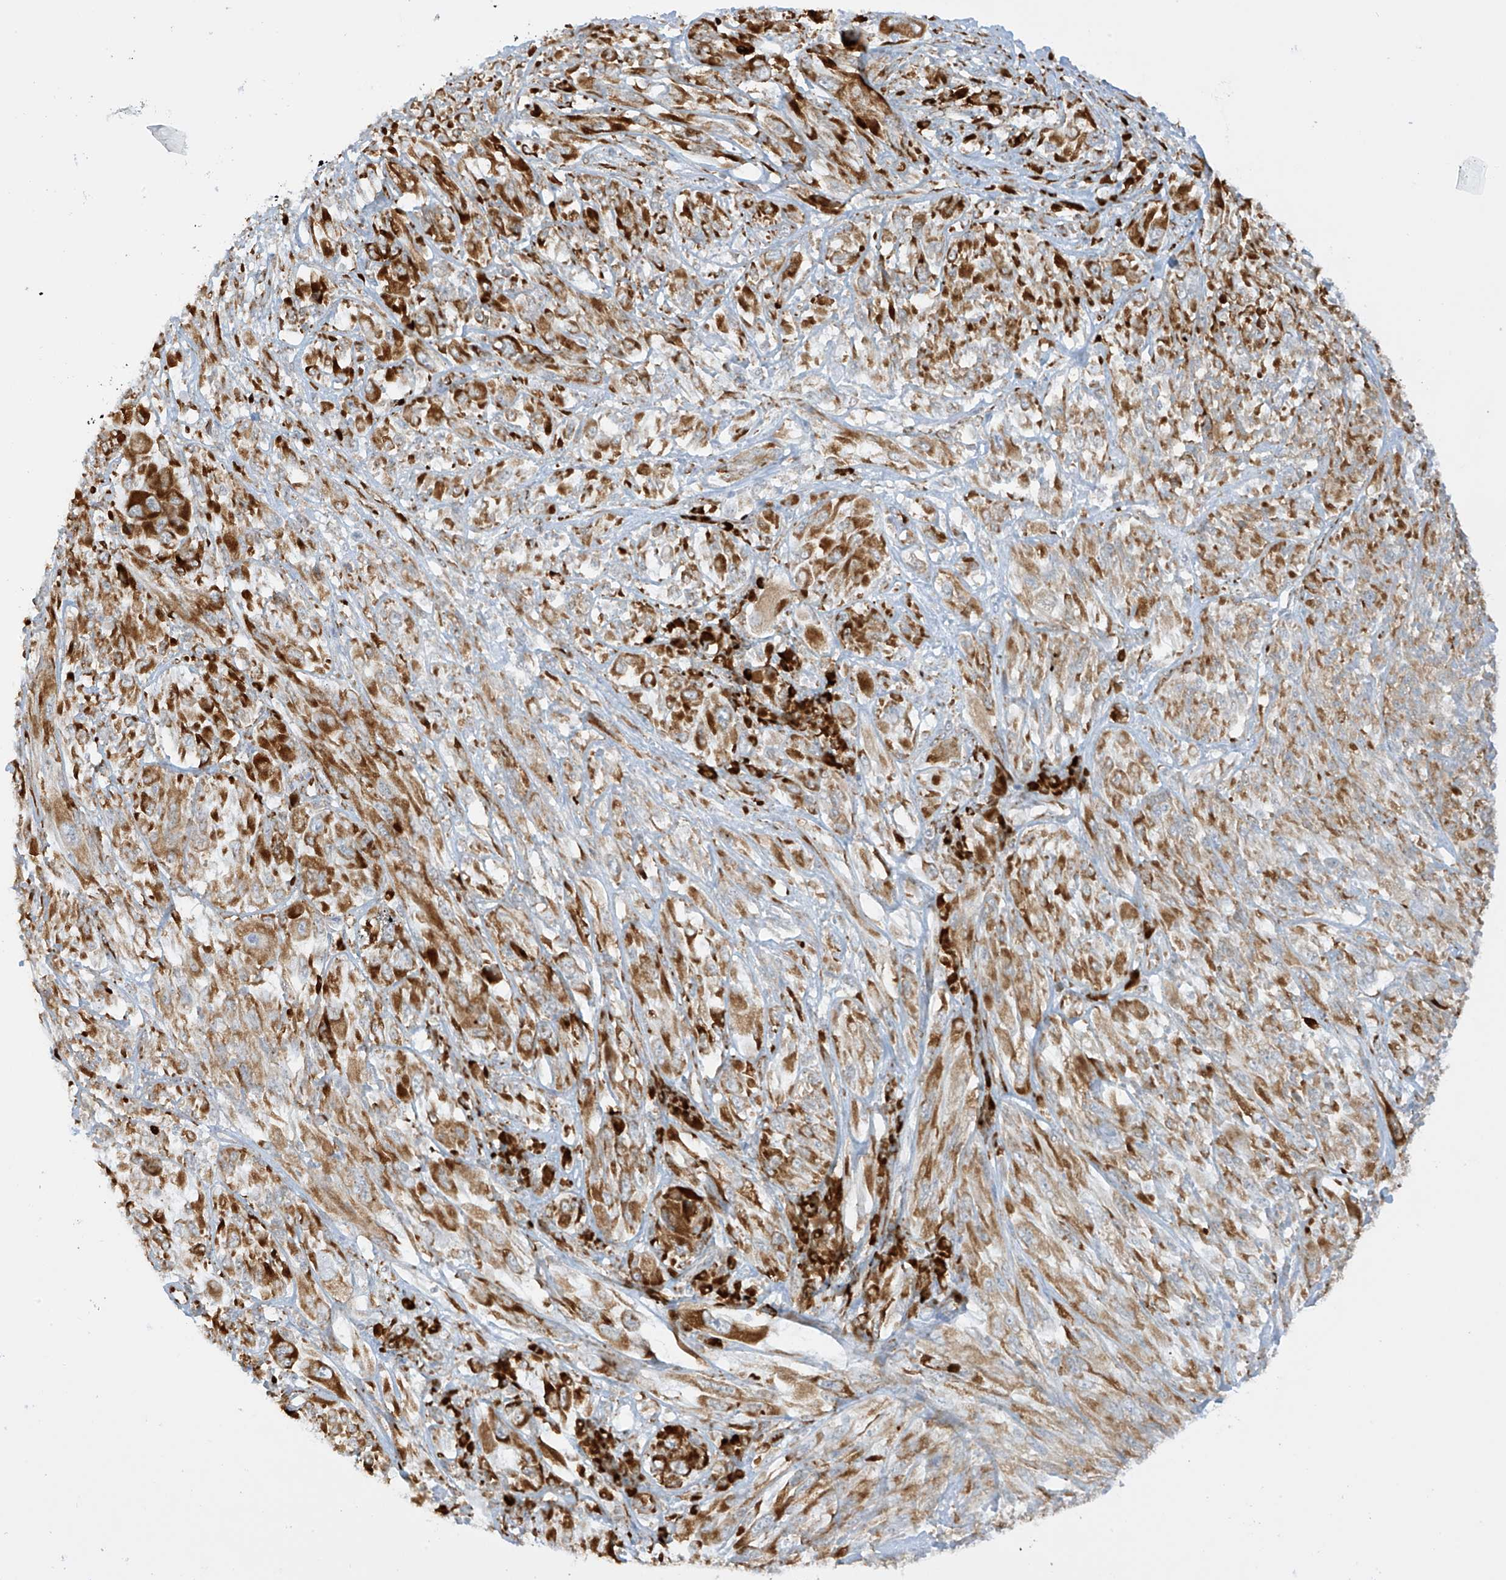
{"staining": {"intensity": "strong", "quantity": ">75%", "location": "cytoplasmic/membranous"}, "tissue": "melanoma", "cell_type": "Tumor cells", "image_type": "cancer", "snomed": [{"axis": "morphology", "description": "Malignant melanoma, NOS"}, {"axis": "topography", "description": "Skin"}], "caption": "DAB (3,3'-diaminobenzidine) immunohistochemical staining of malignant melanoma exhibits strong cytoplasmic/membranous protein staining in approximately >75% of tumor cells. (DAB (3,3'-diaminobenzidine) = brown stain, brightfield microscopy at high magnification).", "gene": "LRRC59", "patient": {"sex": "female", "age": 91}}